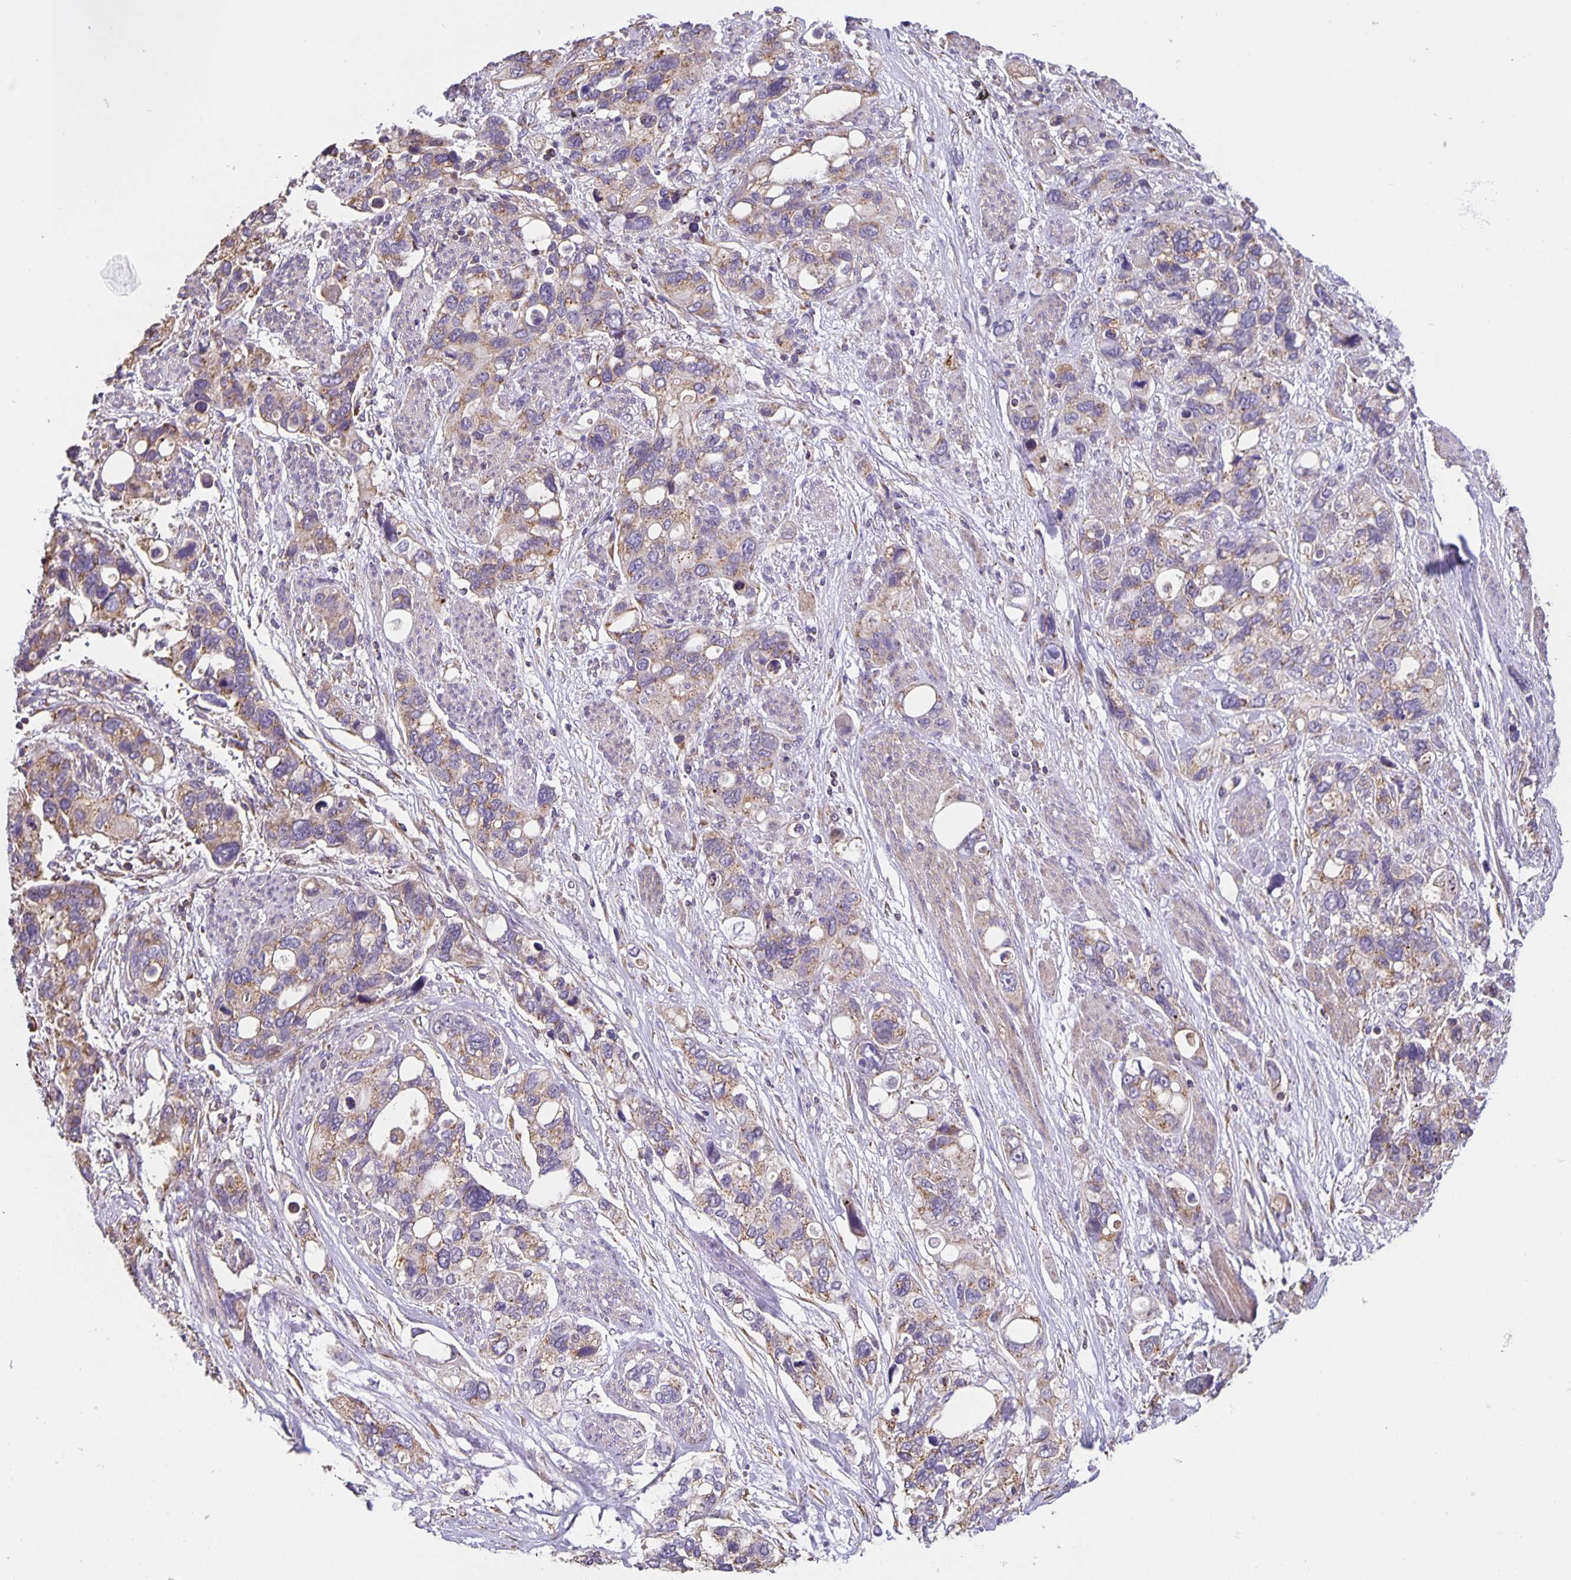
{"staining": {"intensity": "weak", "quantity": "25%-75%", "location": "cytoplasmic/membranous"}, "tissue": "stomach cancer", "cell_type": "Tumor cells", "image_type": "cancer", "snomed": [{"axis": "morphology", "description": "Adenocarcinoma, NOS"}, {"axis": "topography", "description": "Stomach, upper"}], "caption": "This histopathology image displays immunohistochemistry (IHC) staining of stomach cancer, with low weak cytoplasmic/membranous positivity in about 25%-75% of tumor cells.", "gene": "TMEM71", "patient": {"sex": "female", "age": 81}}